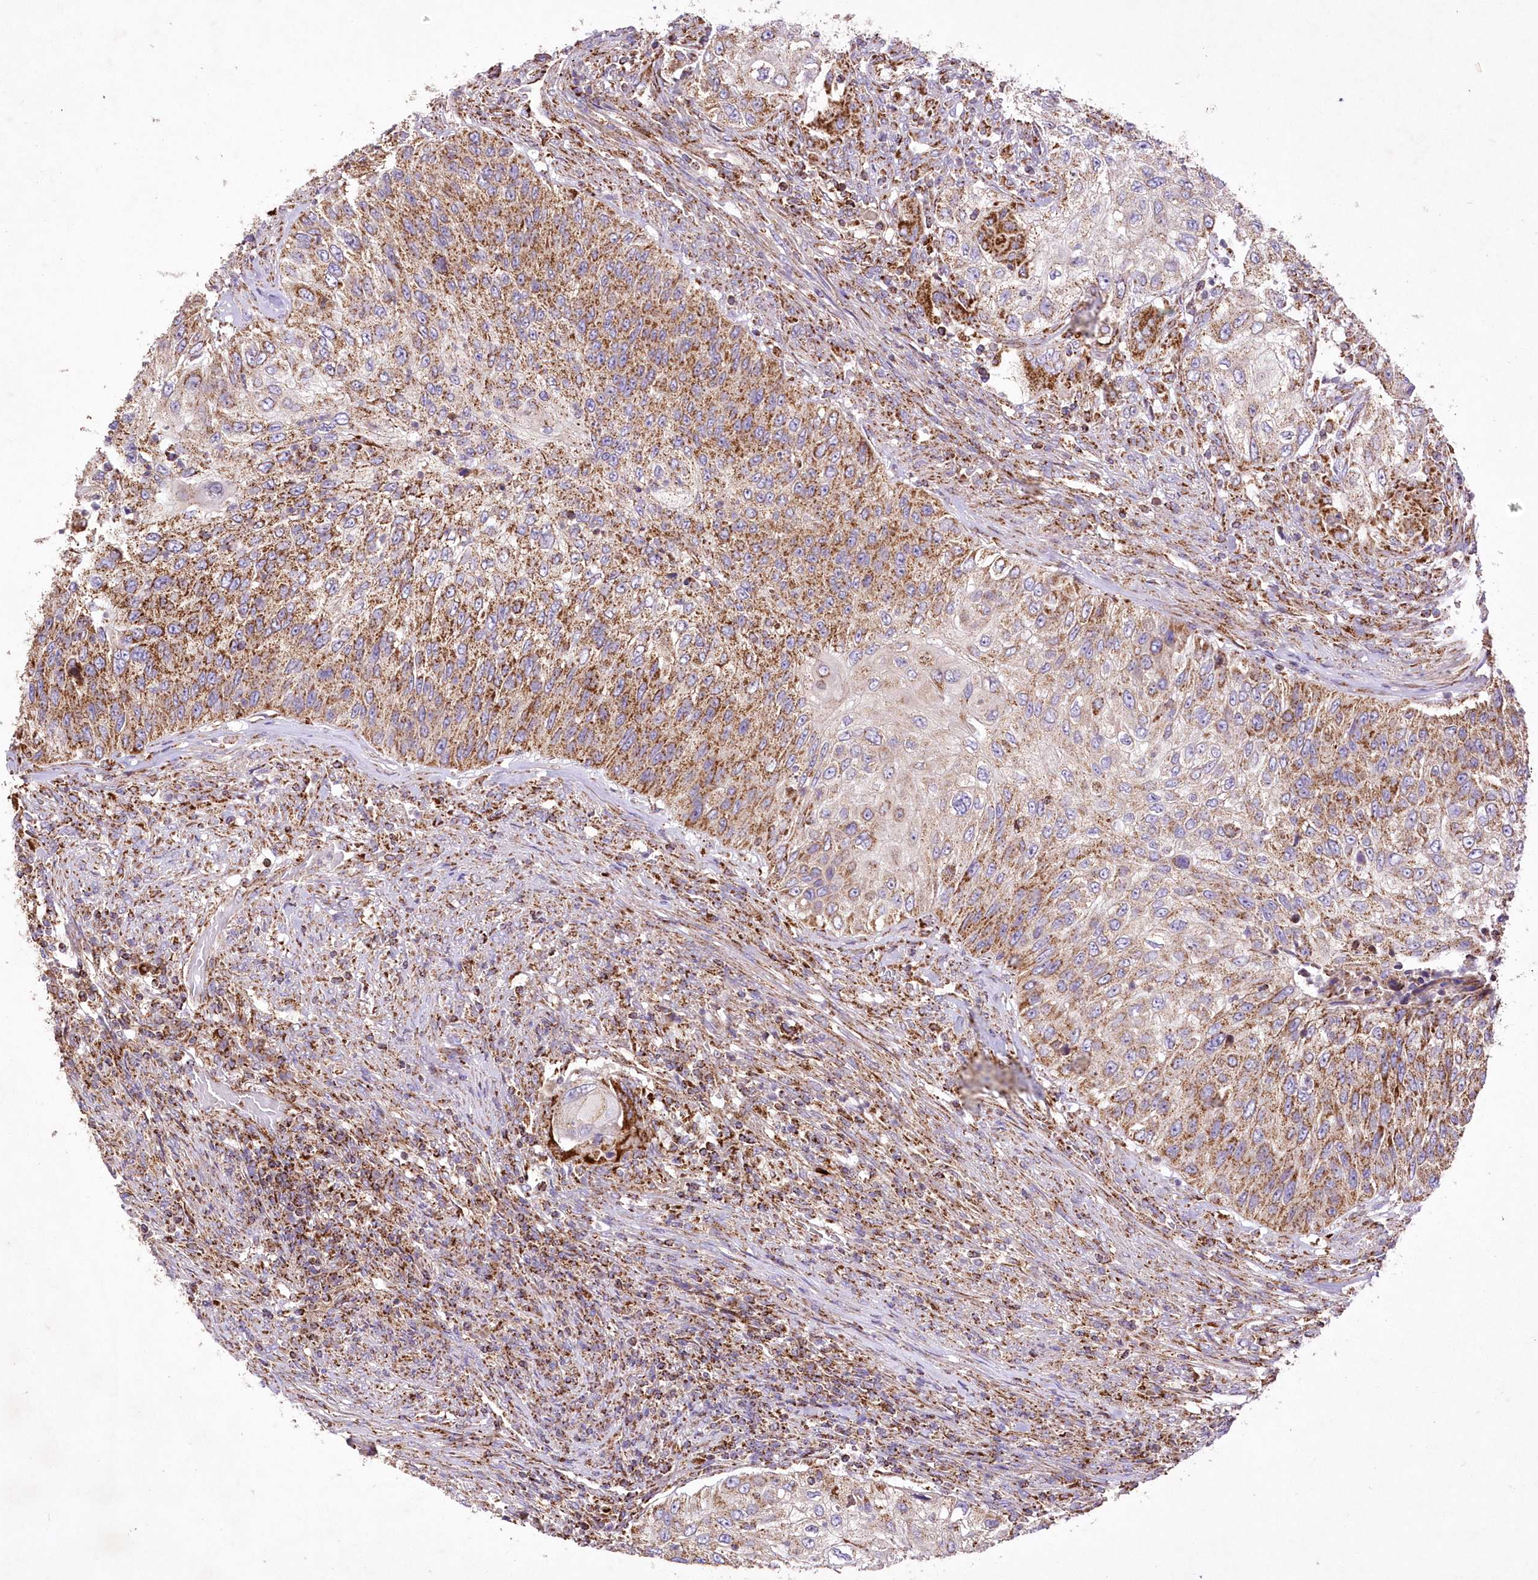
{"staining": {"intensity": "moderate", "quantity": ">75%", "location": "cytoplasmic/membranous"}, "tissue": "urothelial cancer", "cell_type": "Tumor cells", "image_type": "cancer", "snomed": [{"axis": "morphology", "description": "Urothelial carcinoma, High grade"}, {"axis": "topography", "description": "Urinary bladder"}], "caption": "Human urothelial cancer stained with a protein marker shows moderate staining in tumor cells.", "gene": "ASNSD1", "patient": {"sex": "female", "age": 60}}